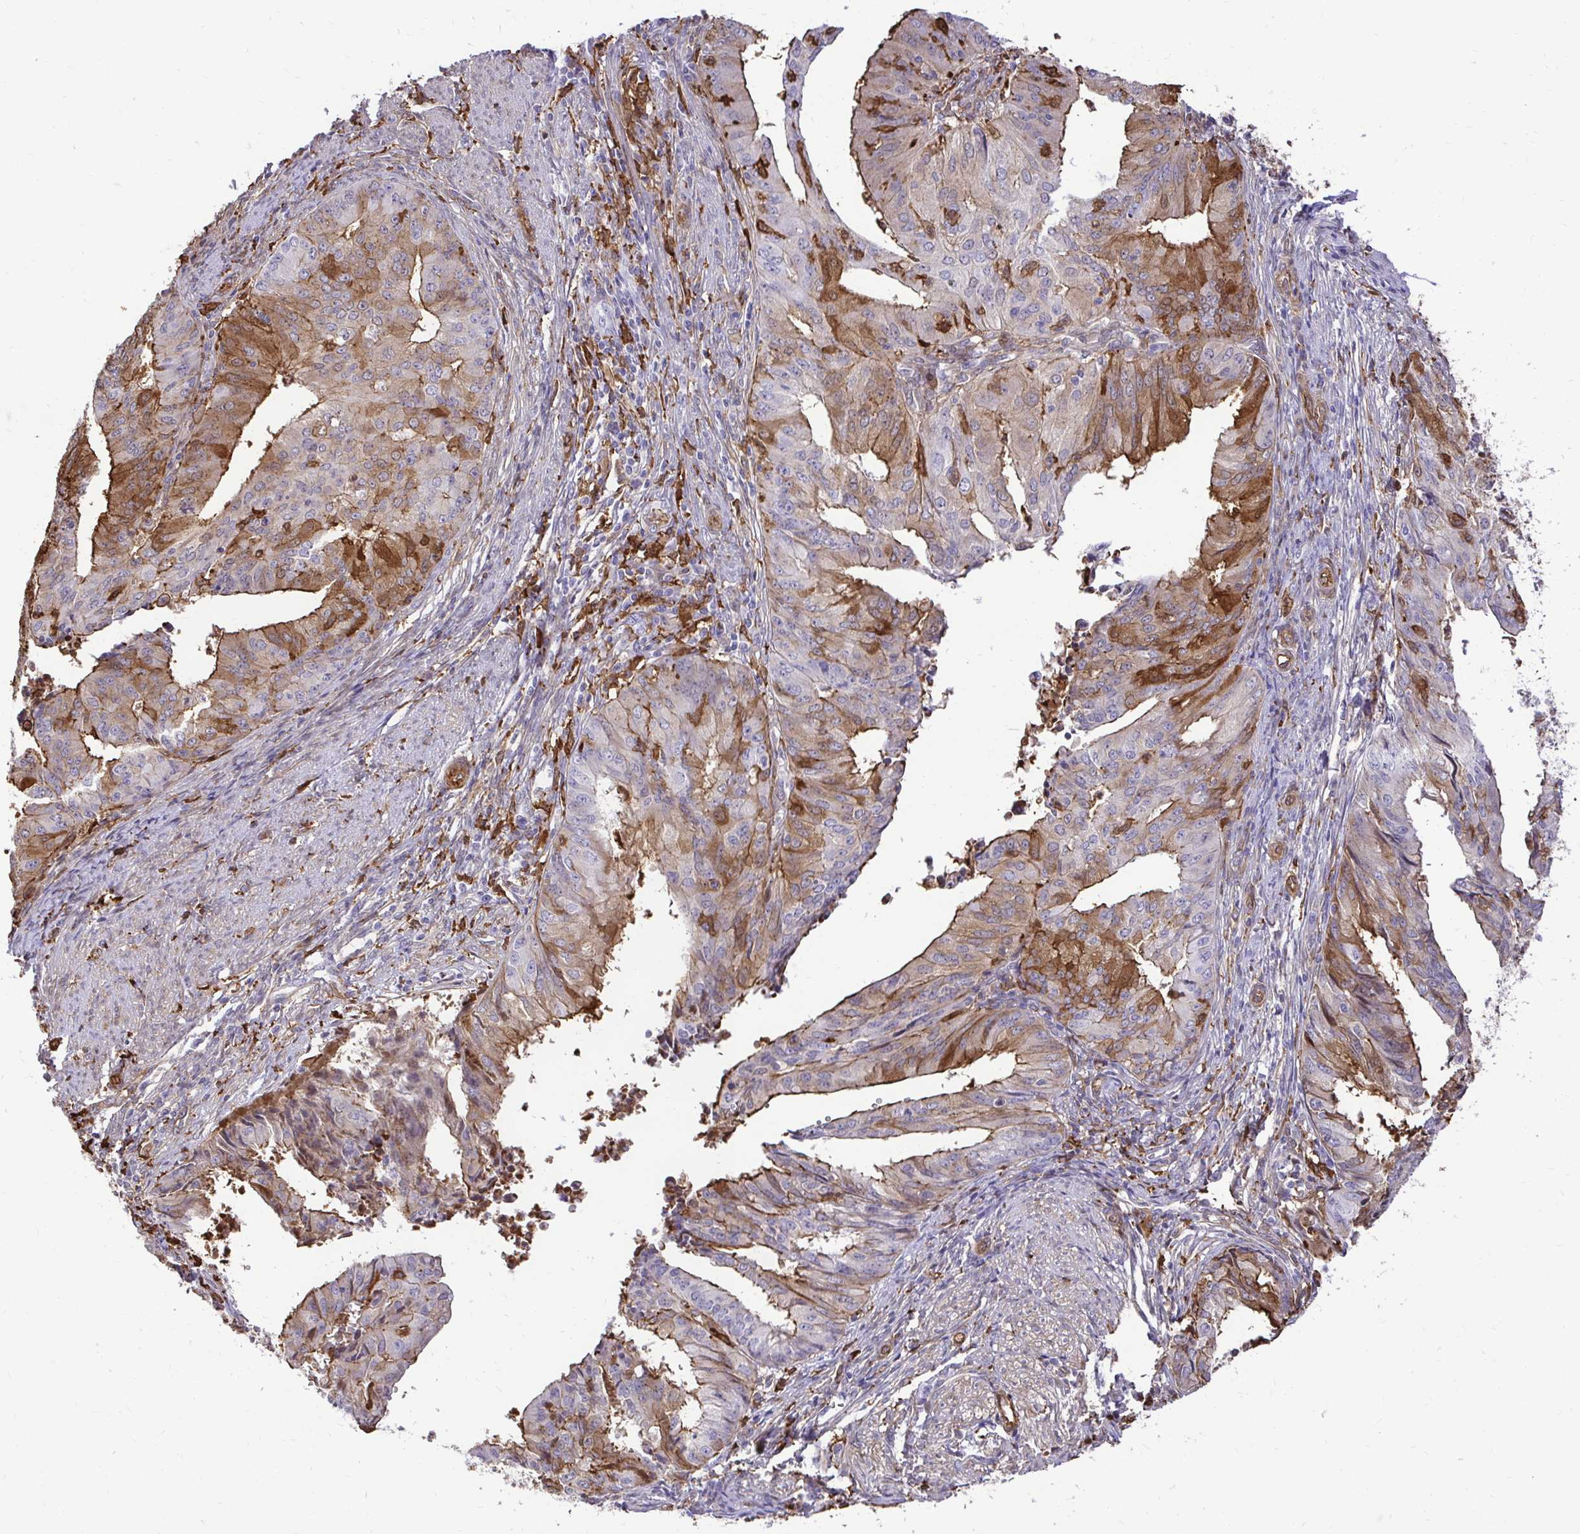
{"staining": {"intensity": "moderate", "quantity": "25%-75%", "location": "cytoplasmic/membranous"}, "tissue": "endometrial cancer", "cell_type": "Tumor cells", "image_type": "cancer", "snomed": [{"axis": "morphology", "description": "Adenocarcinoma, NOS"}, {"axis": "topography", "description": "Endometrium"}], "caption": "Immunohistochemical staining of human adenocarcinoma (endometrial) exhibits medium levels of moderate cytoplasmic/membranous expression in about 25%-75% of tumor cells.", "gene": "GSN", "patient": {"sex": "female", "age": 50}}